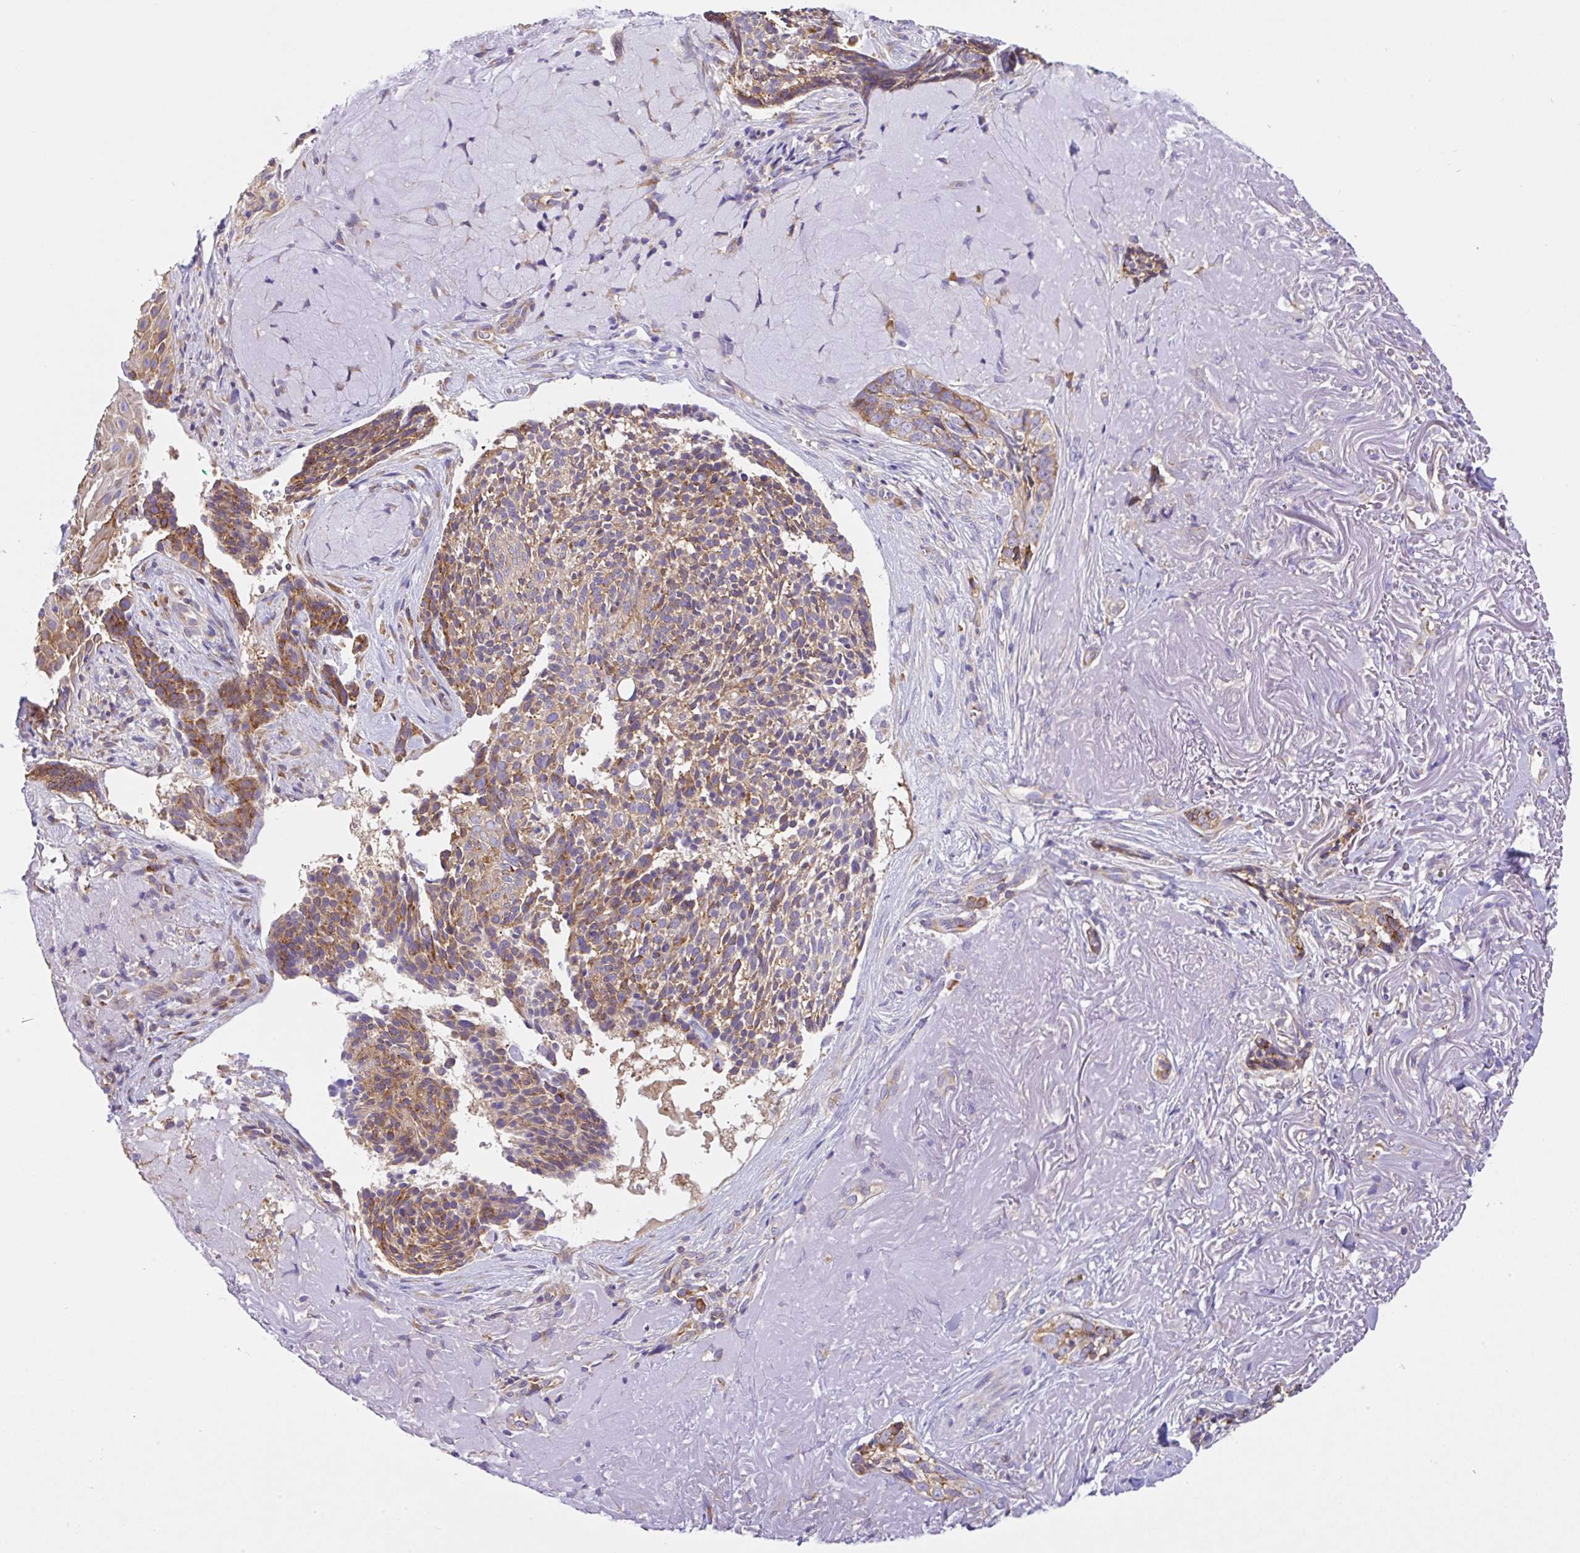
{"staining": {"intensity": "moderate", "quantity": ">75%", "location": "cytoplasmic/membranous"}, "tissue": "skin cancer", "cell_type": "Tumor cells", "image_type": "cancer", "snomed": [{"axis": "morphology", "description": "Basal cell carcinoma"}, {"axis": "topography", "description": "Skin"}, {"axis": "topography", "description": "Skin of face"}], "caption": "Immunohistochemical staining of basal cell carcinoma (skin) displays medium levels of moderate cytoplasmic/membranous expression in approximately >75% of tumor cells.", "gene": "GFPT2", "patient": {"sex": "female", "age": 95}}